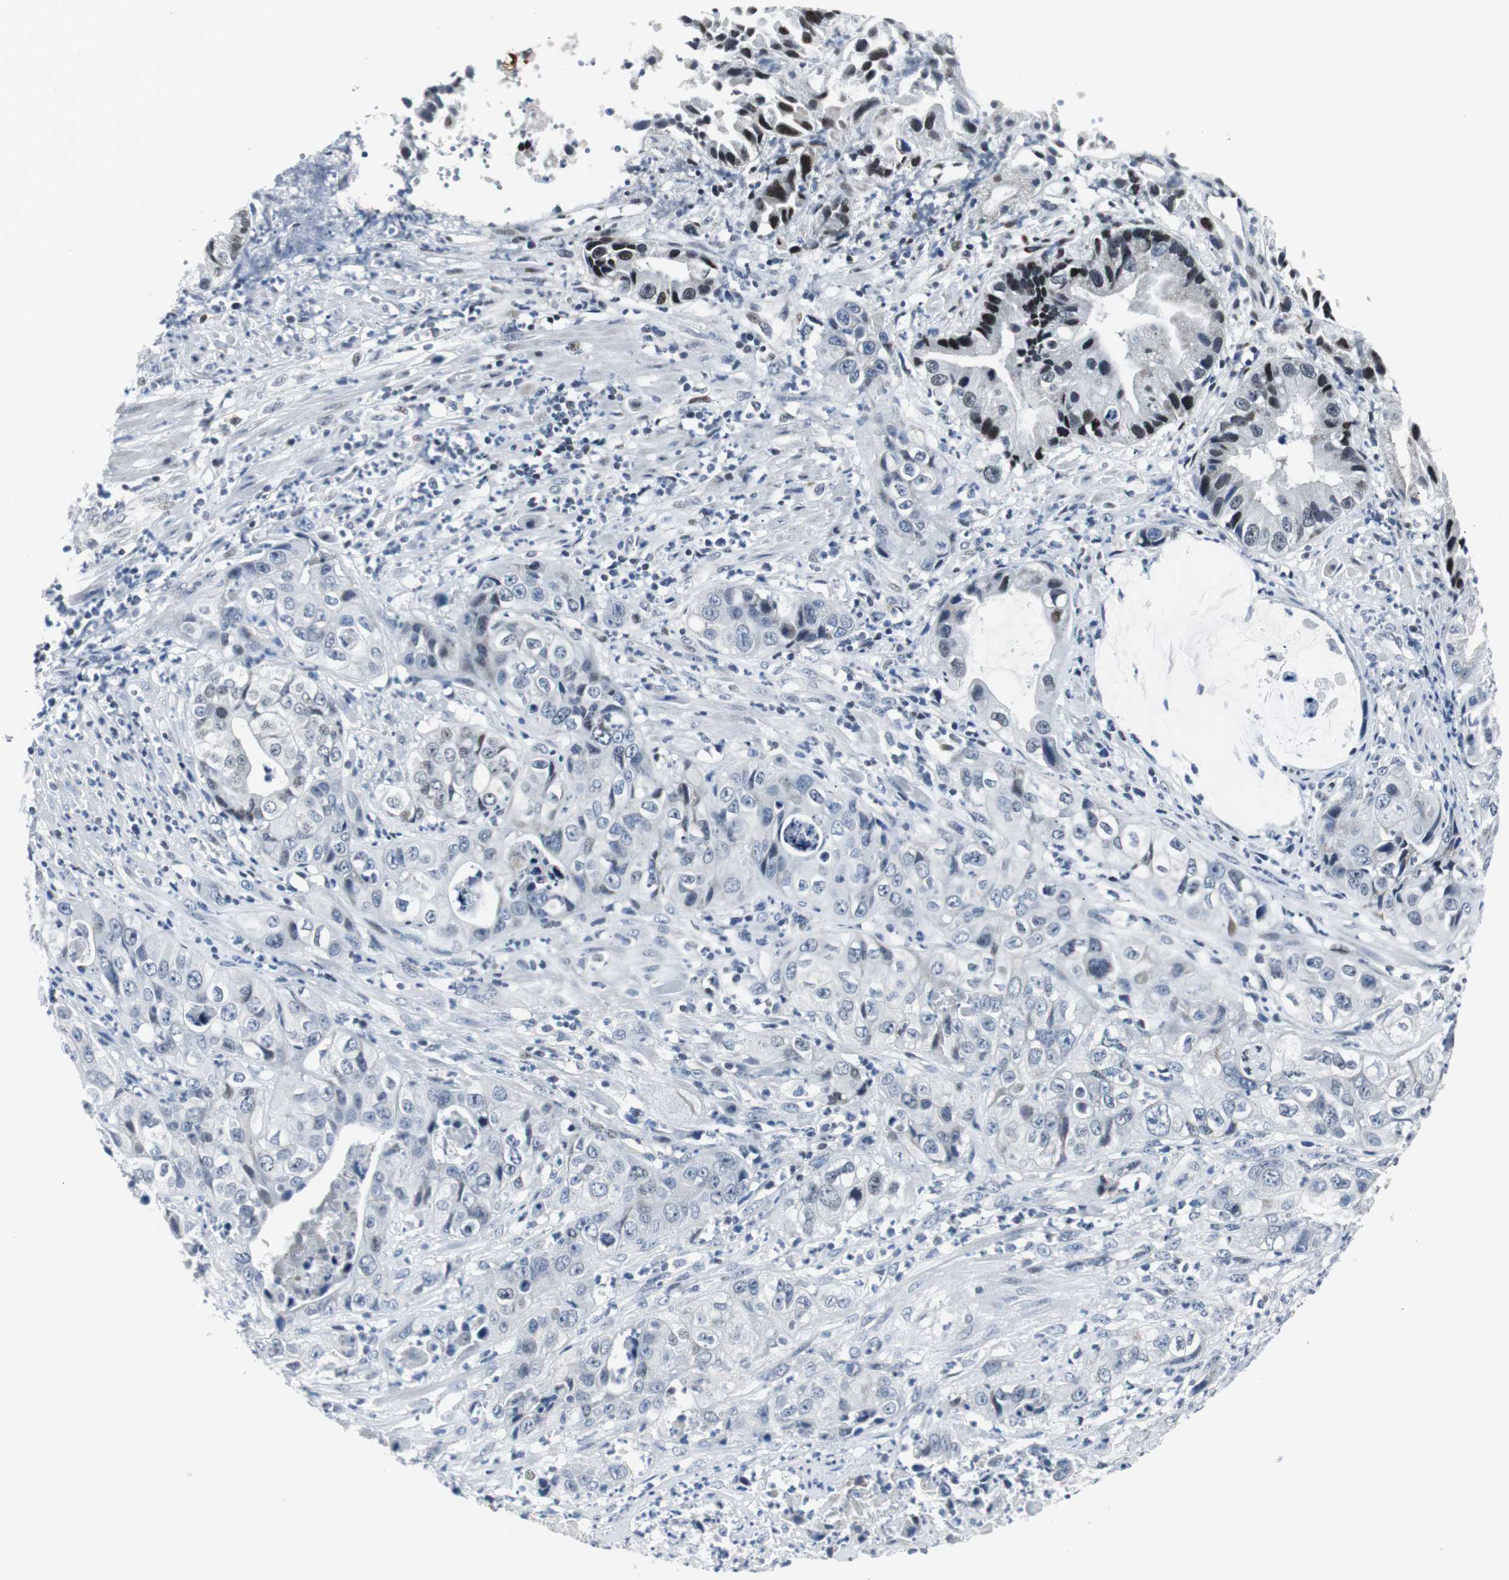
{"staining": {"intensity": "moderate", "quantity": "<25%", "location": "nuclear"}, "tissue": "liver cancer", "cell_type": "Tumor cells", "image_type": "cancer", "snomed": [{"axis": "morphology", "description": "Cholangiocarcinoma"}, {"axis": "topography", "description": "Liver"}], "caption": "Immunohistochemical staining of liver cancer exhibits low levels of moderate nuclear expression in about <25% of tumor cells. The staining was performed using DAB (3,3'-diaminobenzidine), with brown indicating positive protein expression. Nuclei are stained blue with hematoxylin.", "gene": "MTA1", "patient": {"sex": "female", "age": 61}}